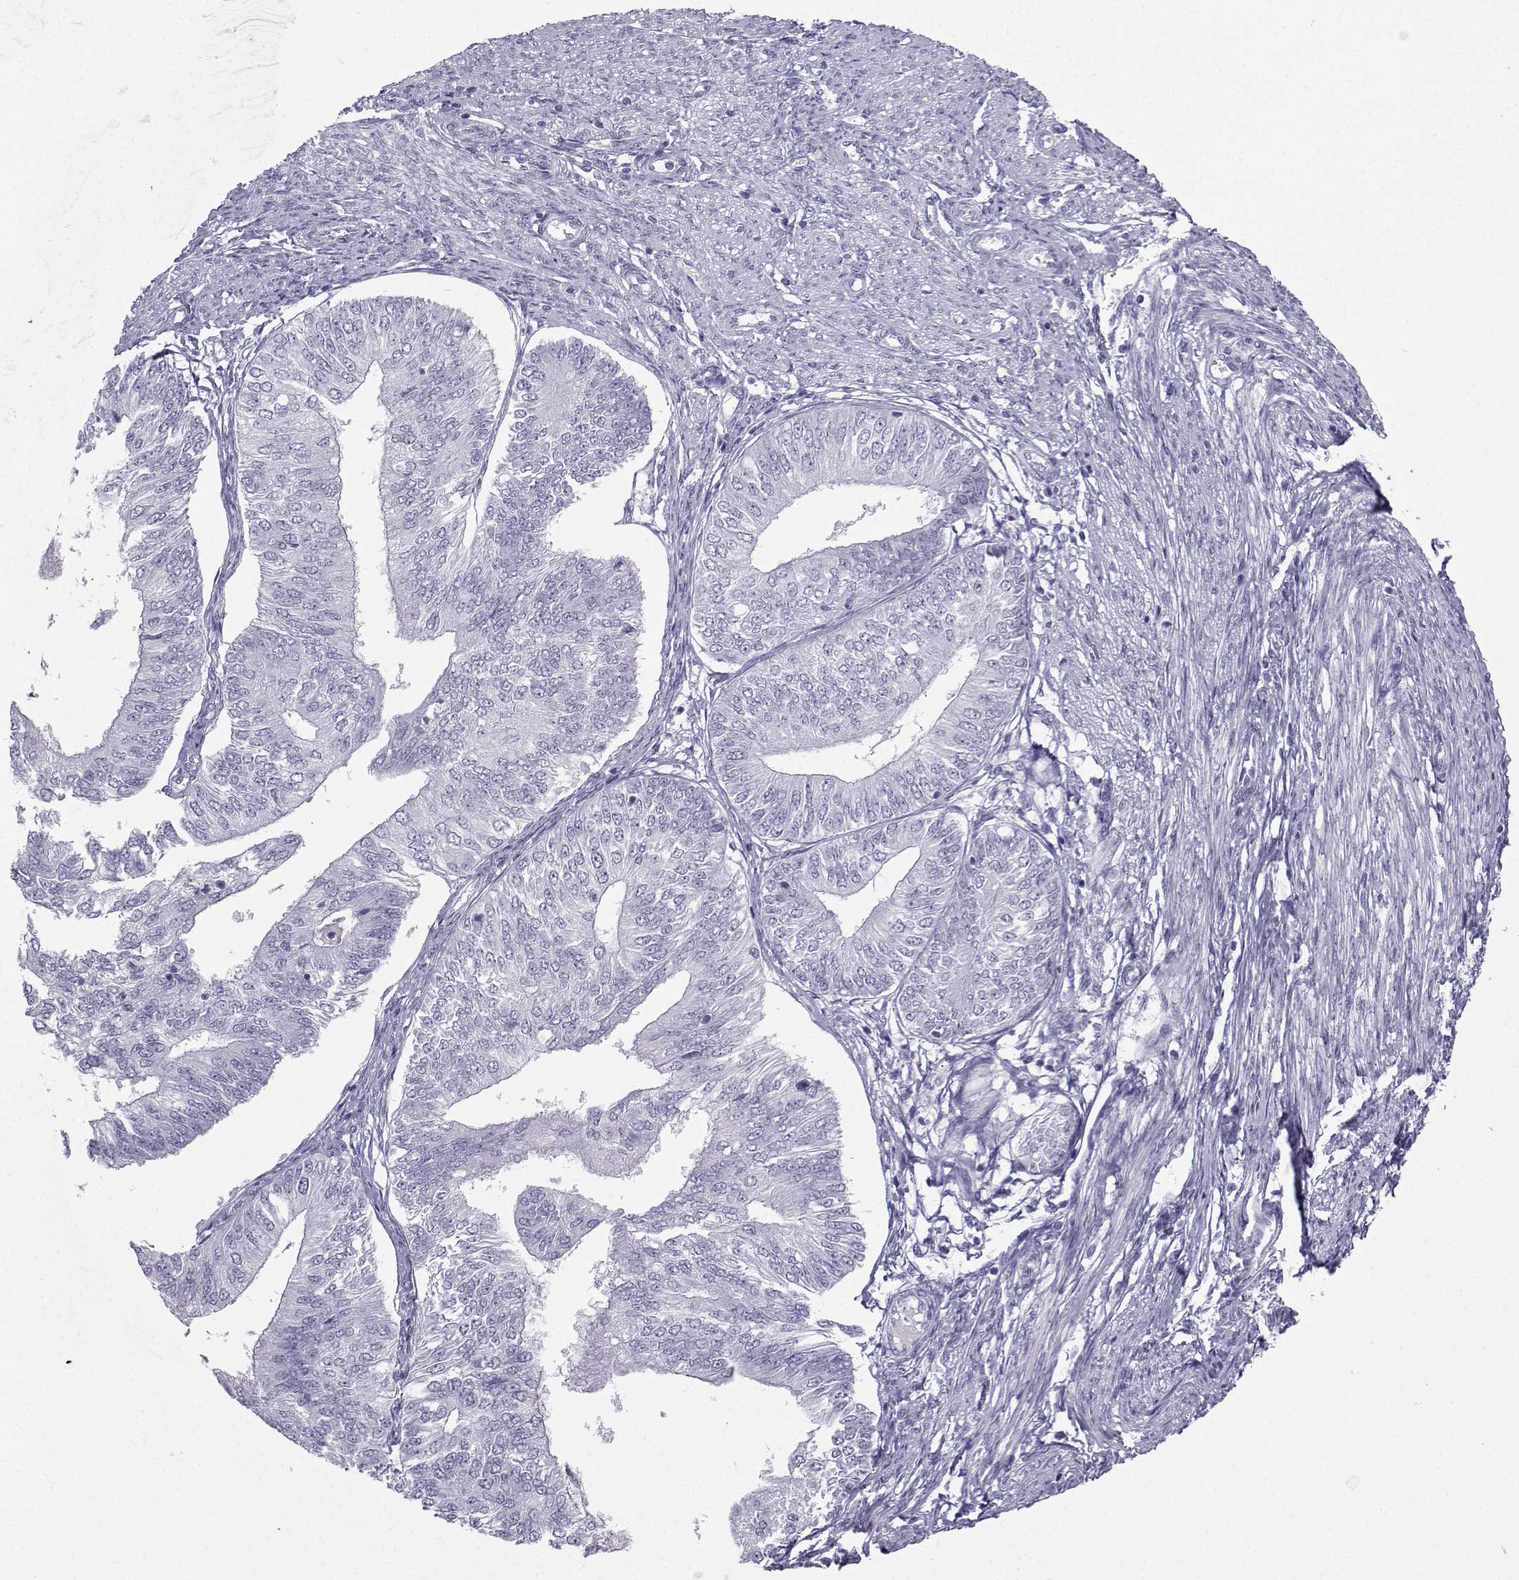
{"staining": {"intensity": "negative", "quantity": "none", "location": "none"}, "tissue": "endometrial cancer", "cell_type": "Tumor cells", "image_type": "cancer", "snomed": [{"axis": "morphology", "description": "Adenocarcinoma, NOS"}, {"axis": "topography", "description": "Endometrium"}], "caption": "Human endometrial cancer stained for a protein using immunohistochemistry (IHC) displays no positivity in tumor cells.", "gene": "IQCD", "patient": {"sex": "female", "age": 58}}